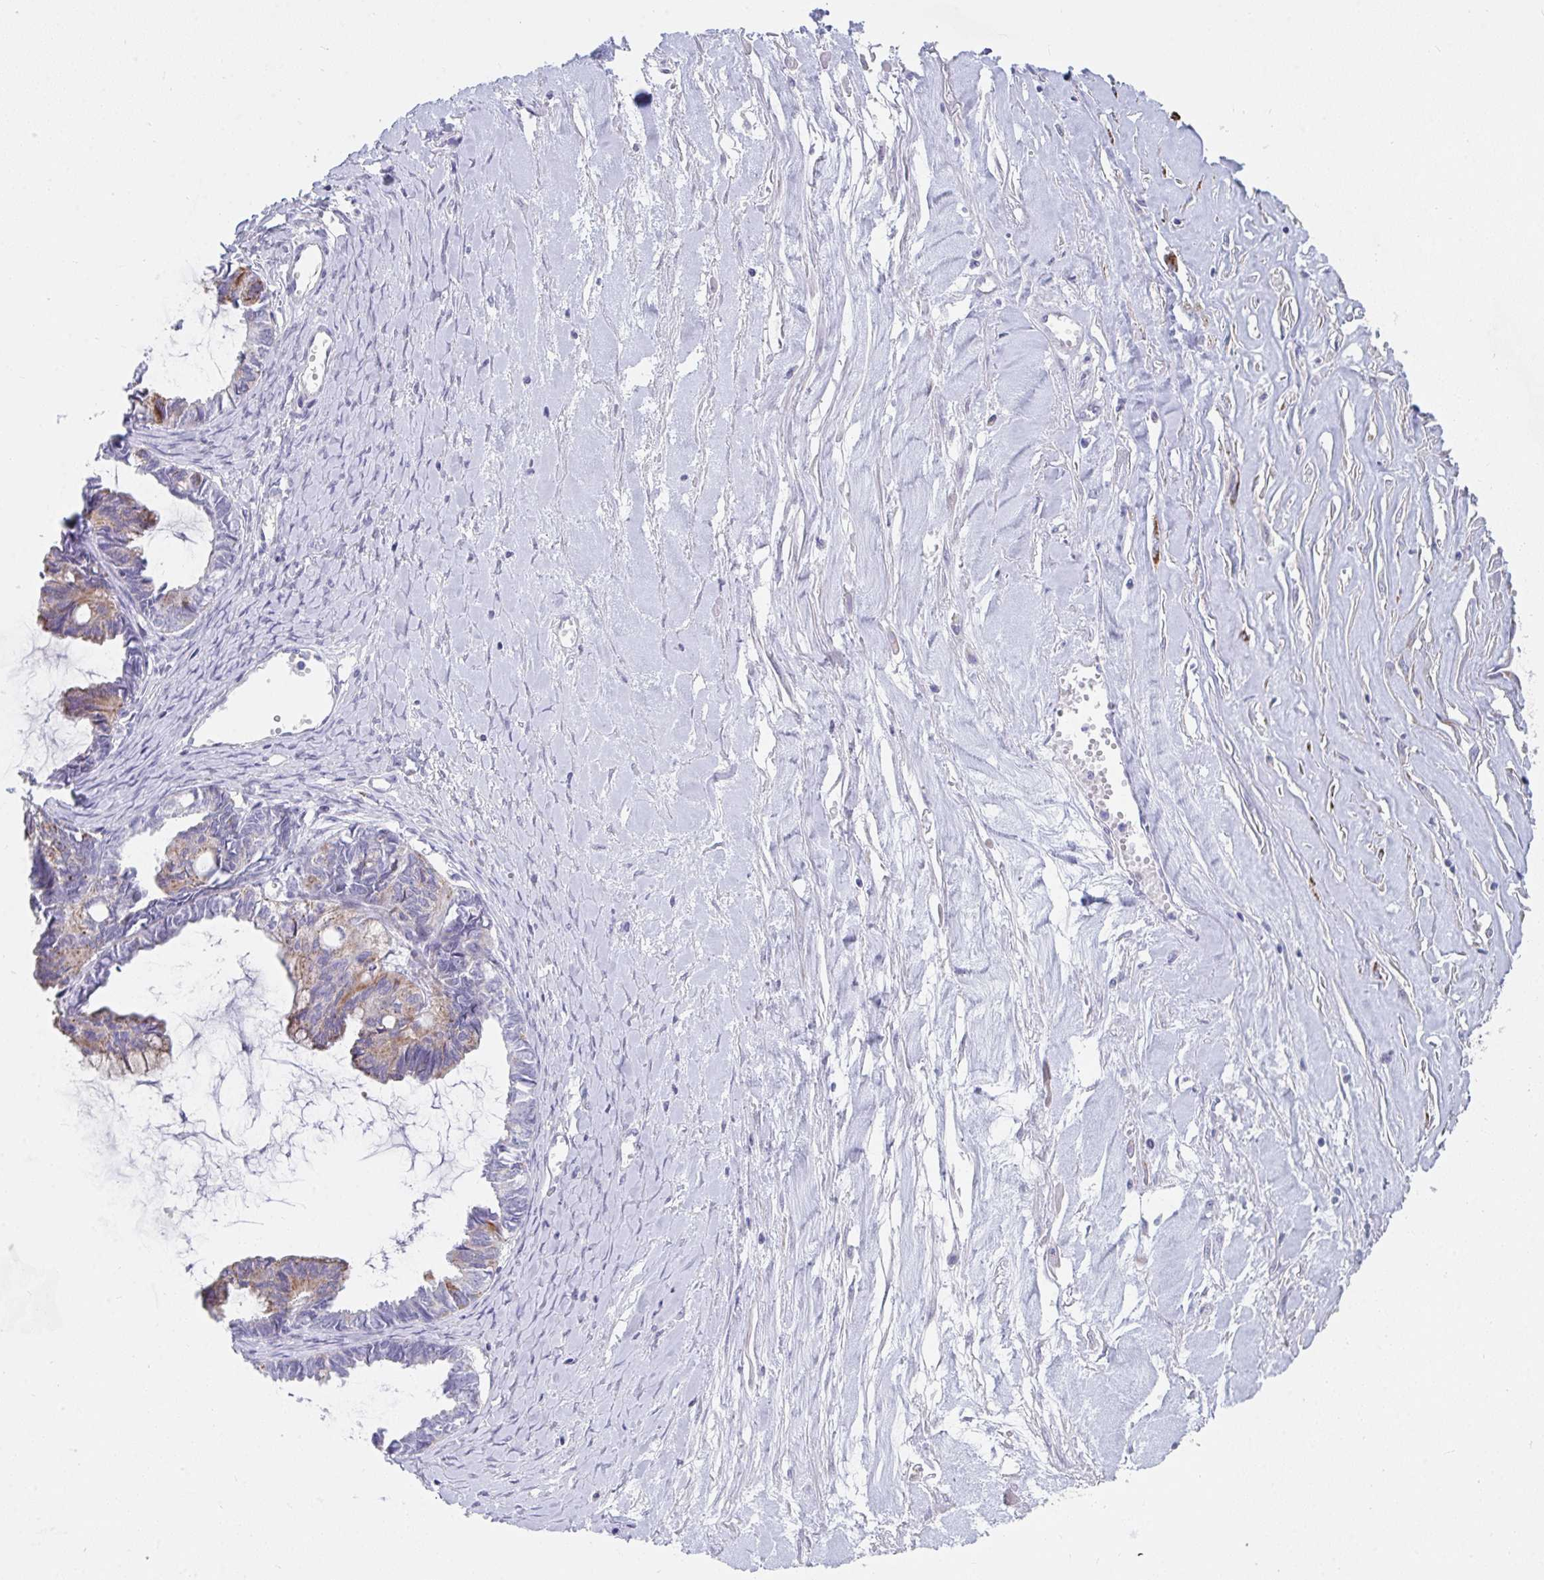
{"staining": {"intensity": "moderate", "quantity": "25%-75%", "location": "cytoplasmic/membranous"}, "tissue": "ovarian cancer", "cell_type": "Tumor cells", "image_type": "cancer", "snomed": [{"axis": "morphology", "description": "Cystadenocarcinoma, mucinous, NOS"}, {"axis": "topography", "description": "Ovary"}], "caption": "An immunohistochemistry image of neoplastic tissue is shown. Protein staining in brown shows moderate cytoplasmic/membranous positivity in mucinous cystadenocarcinoma (ovarian) within tumor cells. (DAB (3,3'-diaminobenzidine) IHC, brown staining for protein, blue staining for nuclei).", "gene": "FAM156B", "patient": {"sex": "female", "age": 61}}